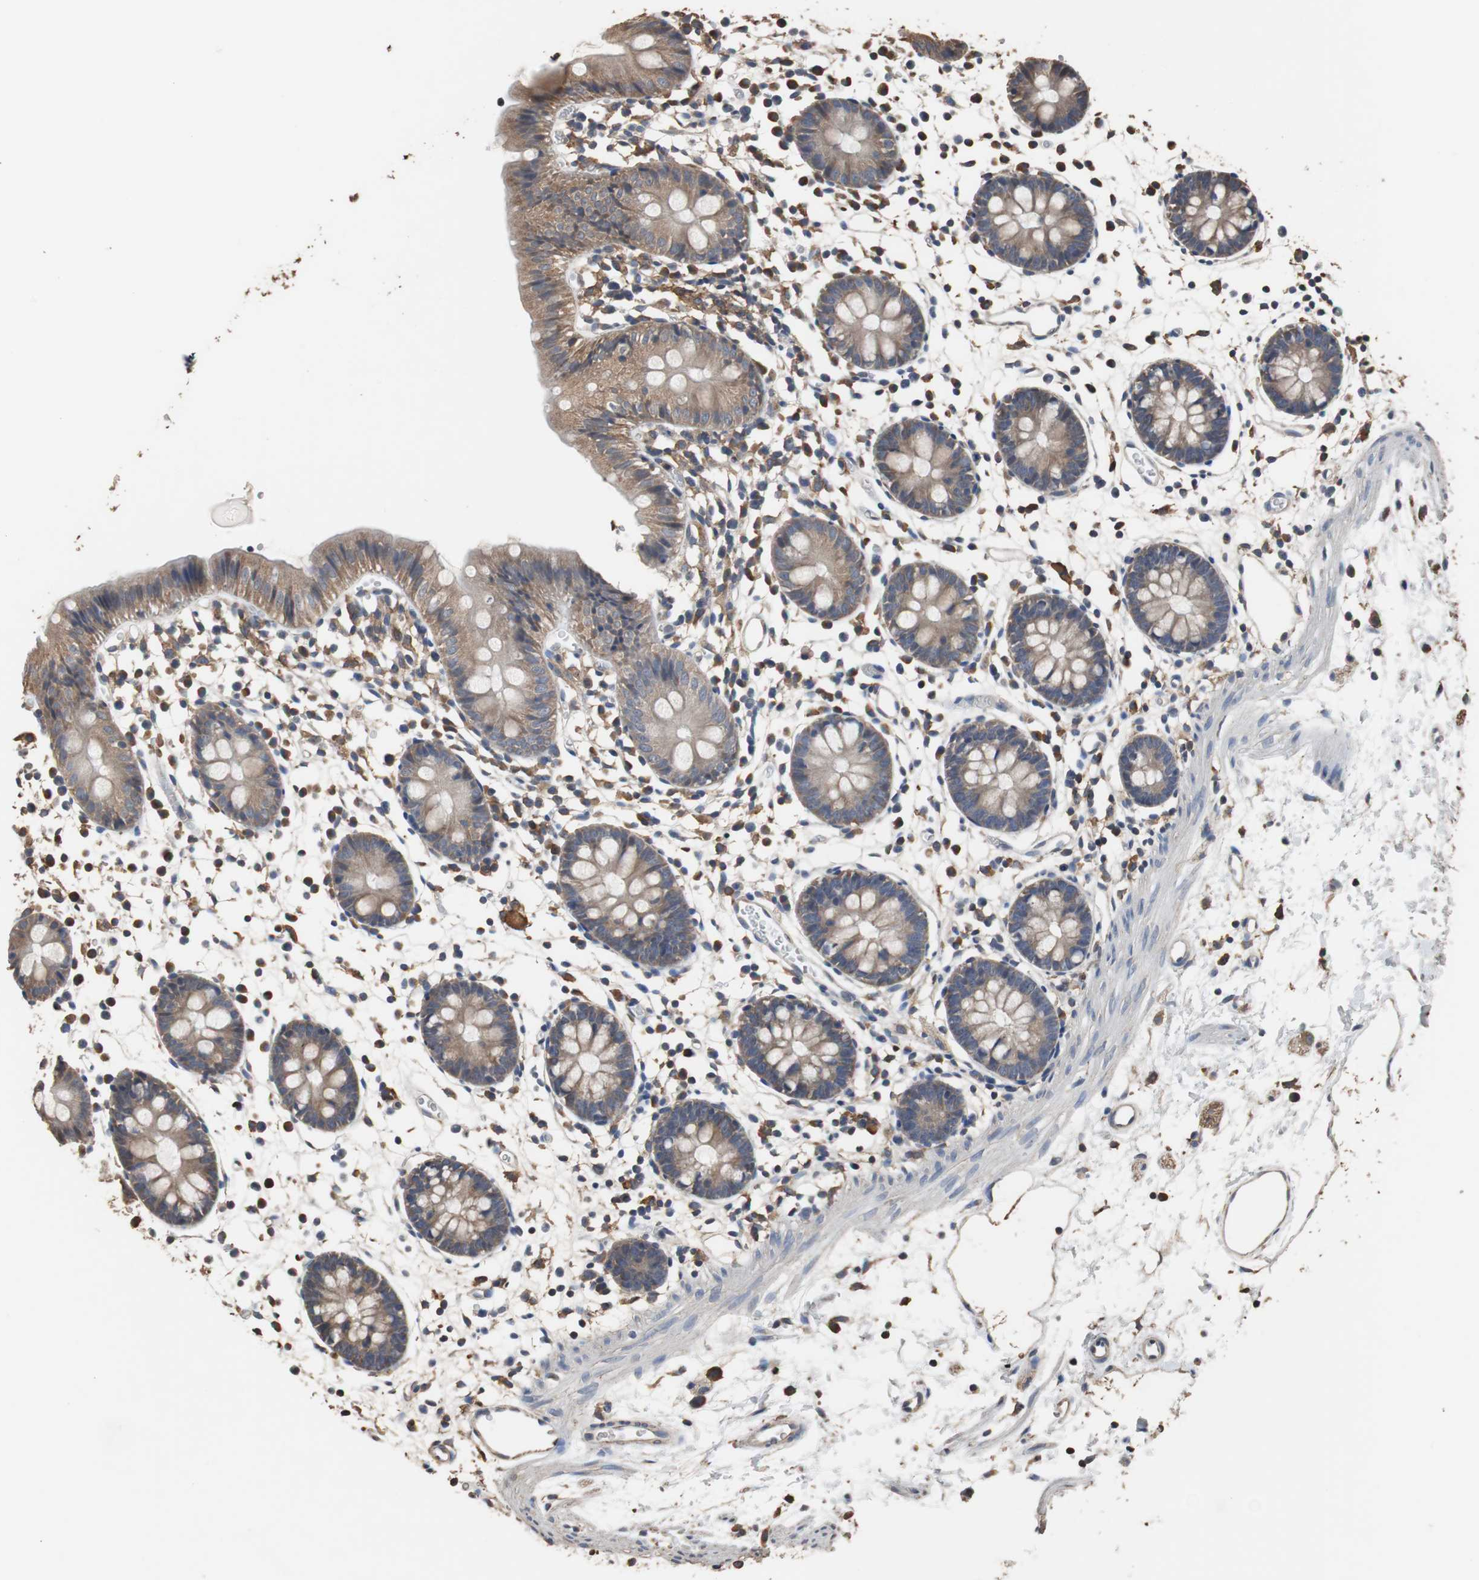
{"staining": {"intensity": "weak", "quantity": ">75%", "location": "cytoplasmic/membranous"}, "tissue": "colon", "cell_type": "Endothelial cells", "image_type": "normal", "snomed": [{"axis": "morphology", "description": "Normal tissue, NOS"}, {"axis": "morphology", "description": "Adenocarcinoma, NOS"}, {"axis": "topography", "description": "Colon"}, {"axis": "topography", "description": "Peripheral nerve tissue"}], "caption": "This photomicrograph shows benign colon stained with immunohistochemistry (IHC) to label a protein in brown. The cytoplasmic/membranous of endothelial cells show weak positivity for the protein. Nuclei are counter-stained blue.", "gene": "SCIMP", "patient": {"sex": "male", "age": 14}}